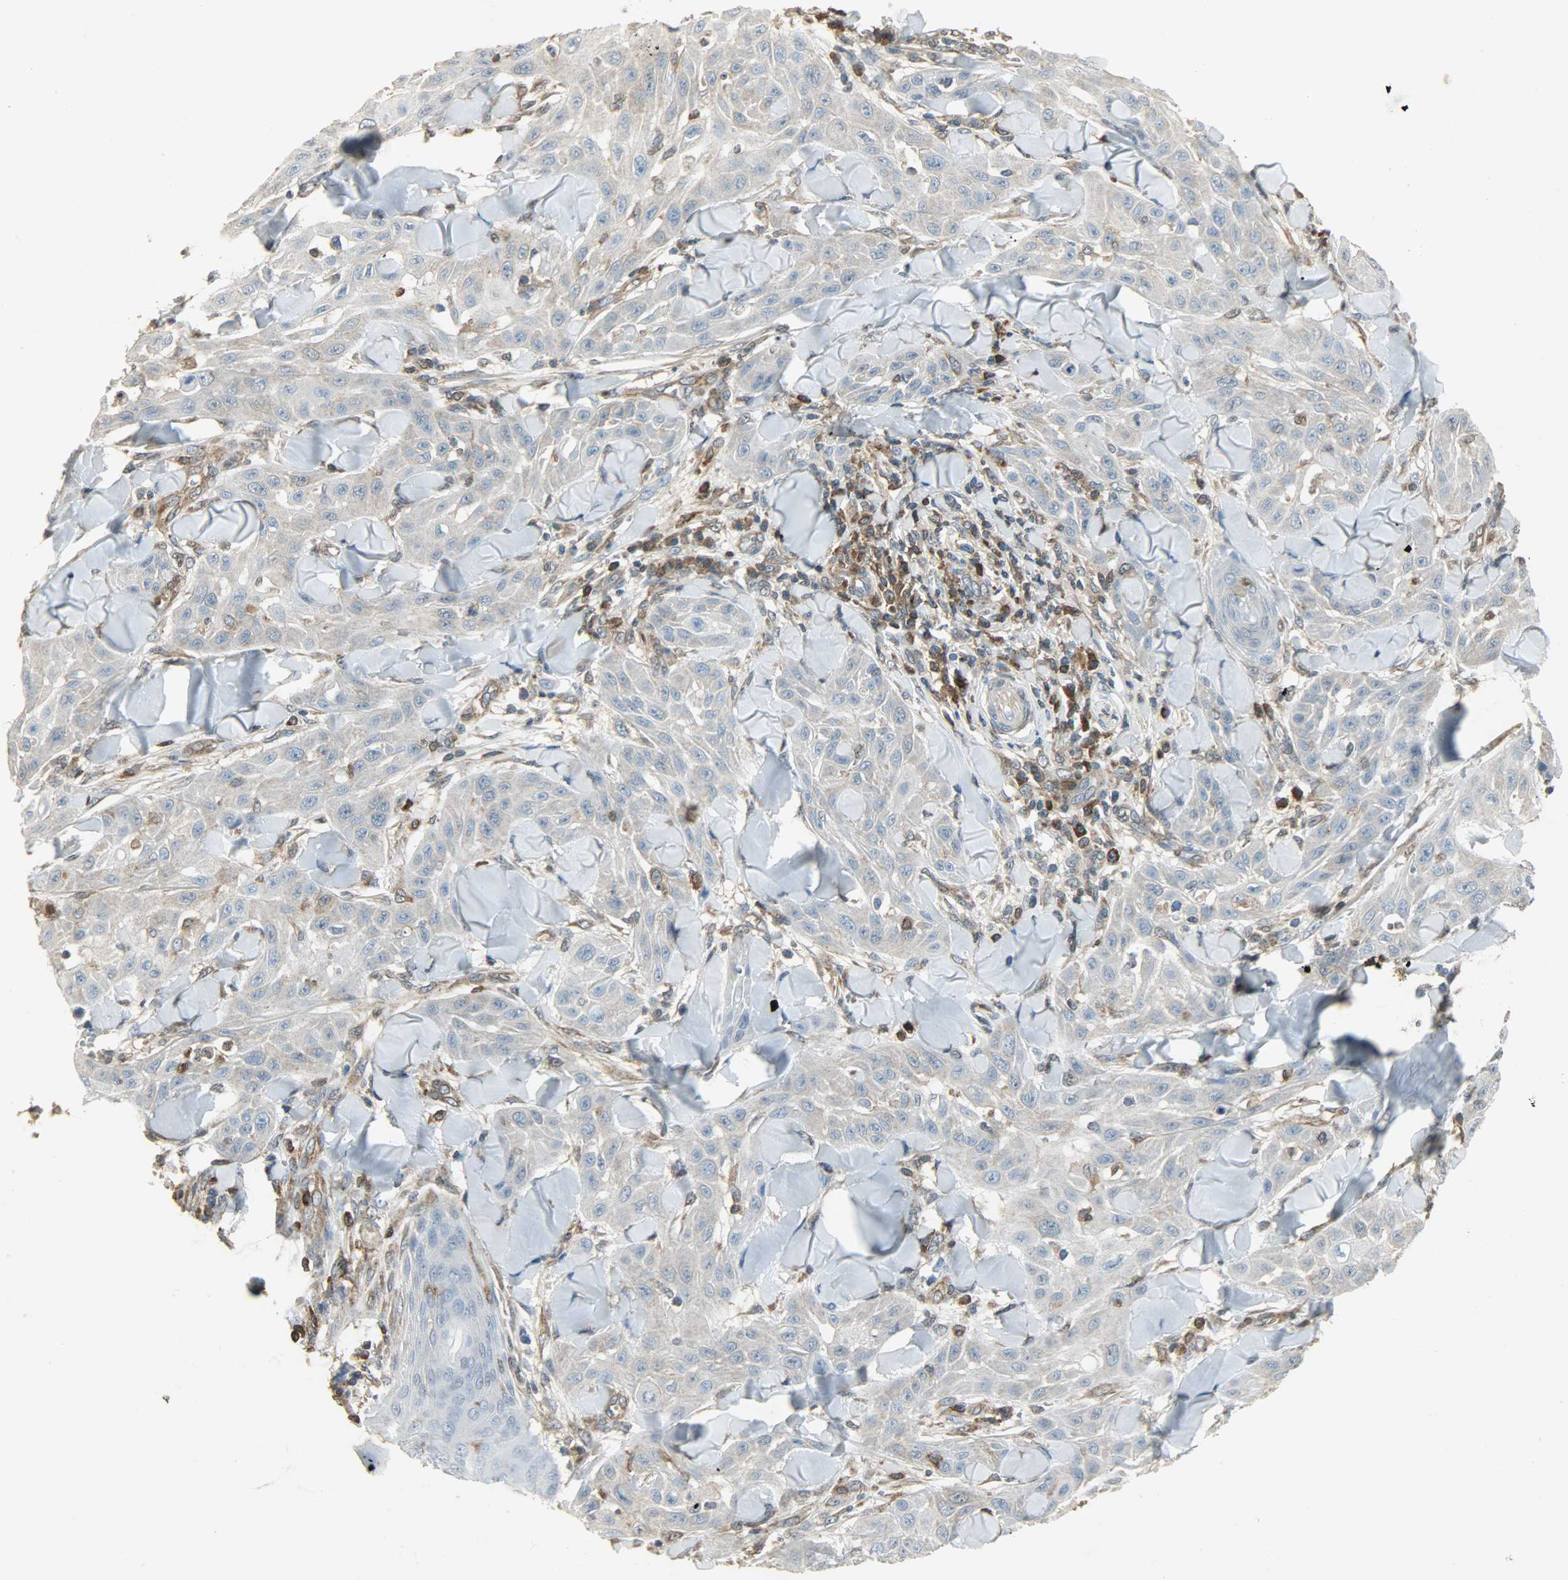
{"staining": {"intensity": "weak", "quantity": "<25%", "location": "cytoplasmic/membranous"}, "tissue": "skin cancer", "cell_type": "Tumor cells", "image_type": "cancer", "snomed": [{"axis": "morphology", "description": "Squamous cell carcinoma, NOS"}, {"axis": "topography", "description": "Skin"}], "caption": "Squamous cell carcinoma (skin) was stained to show a protein in brown. There is no significant positivity in tumor cells.", "gene": "LDHB", "patient": {"sex": "male", "age": 24}}